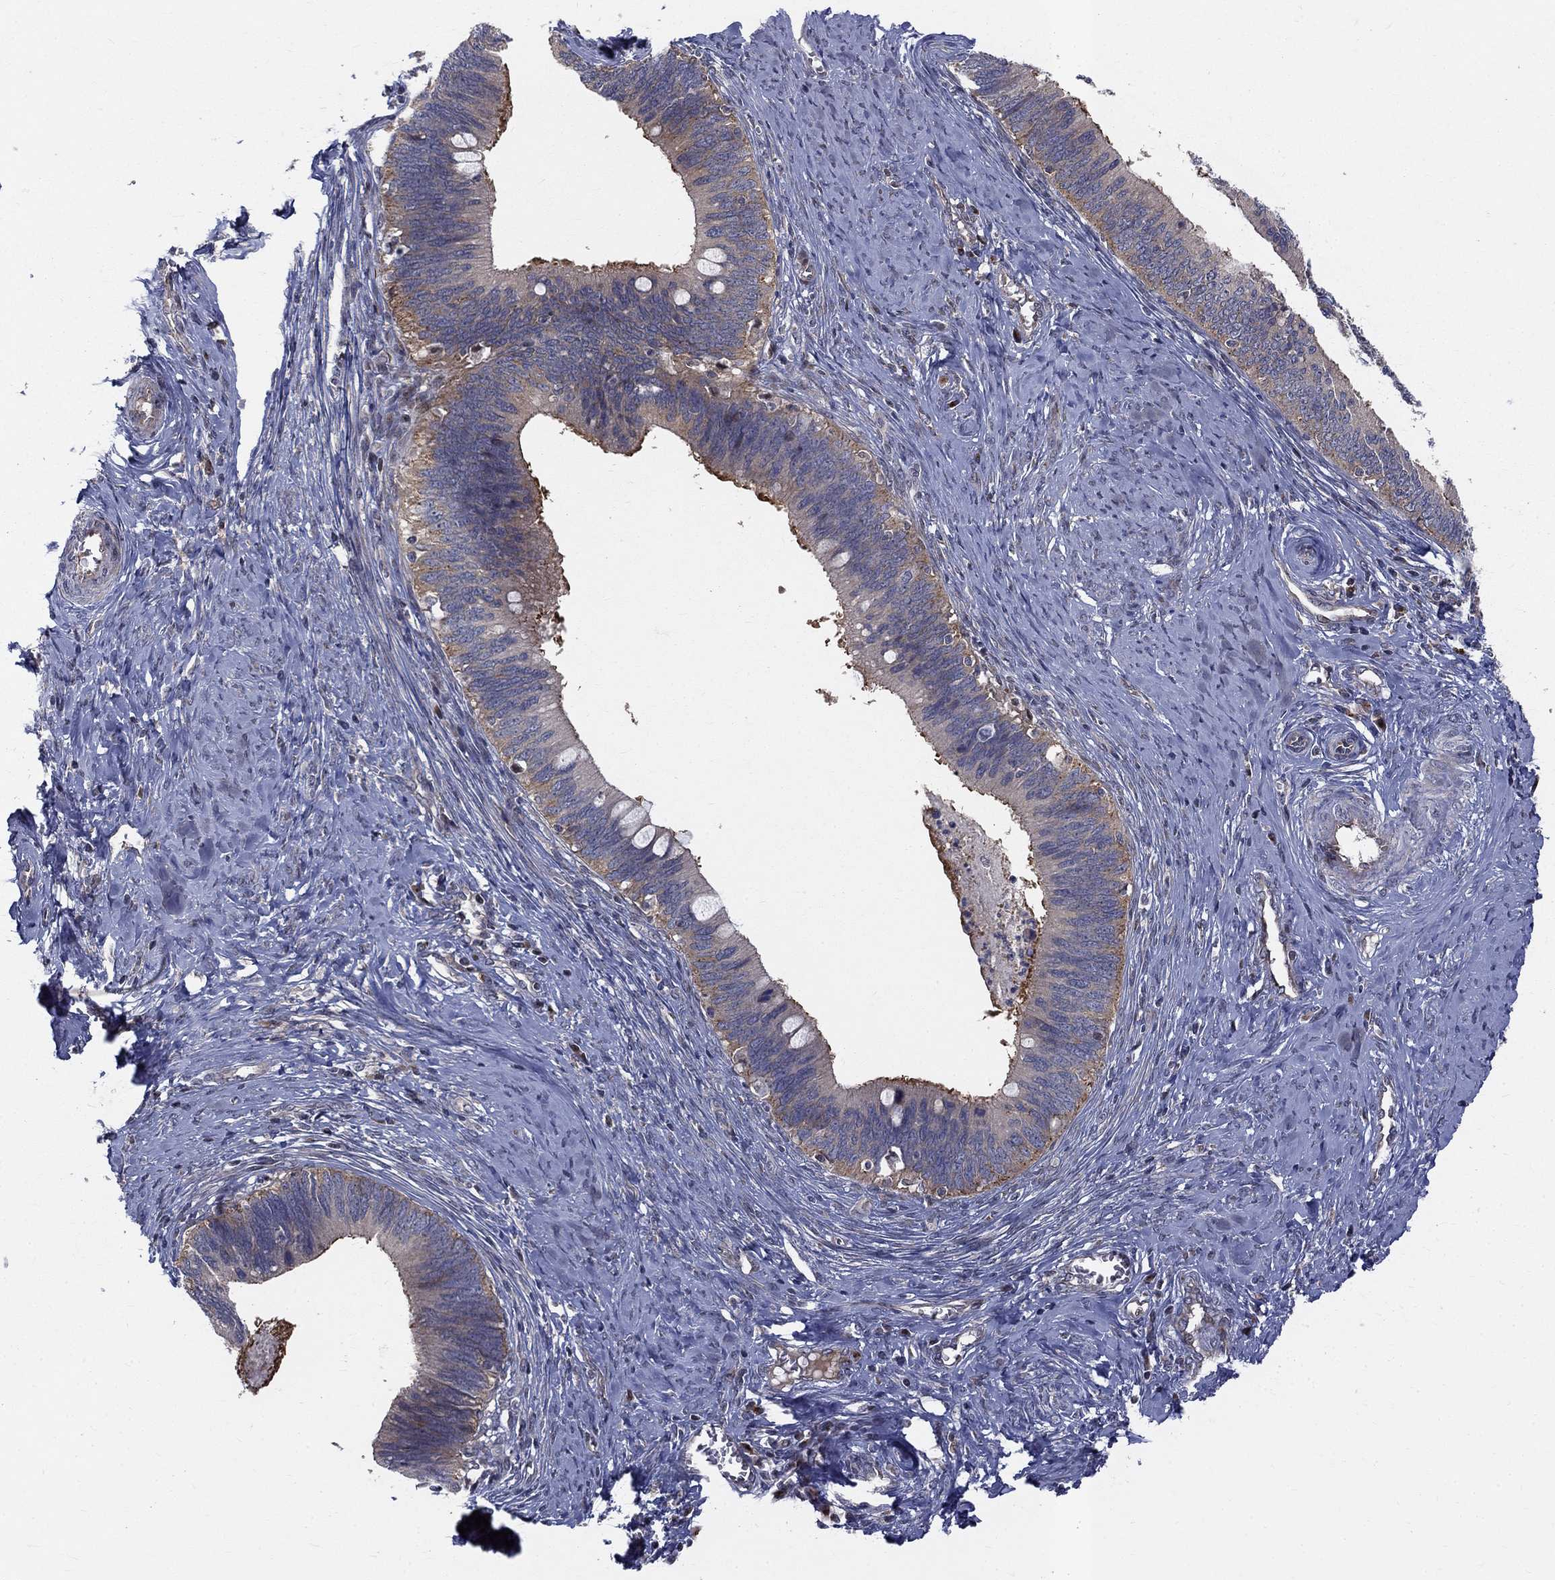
{"staining": {"intensity": "weak", "quantity": "25%-75%", "location": "cytoplasmic/membranous"}, "tissue": "cervical cancer", "cell_type": "Tumor cells", "image_type": "cancer", "snomed": [{"axis": "morphology", "description": "Adenocarcinoma, NOS"}, {"axis": "topography", "description": "Cervix"}], "caption": "The histopathology image exhibits immunohistochemical staining of cervical cancer (adenocarcinoma). There is weak cytoplasmic/membranous staining is seen in about 25%-75% of tumor cells.", "gene": "WDR19", "patient": {"sex": "female", "age": 42}}